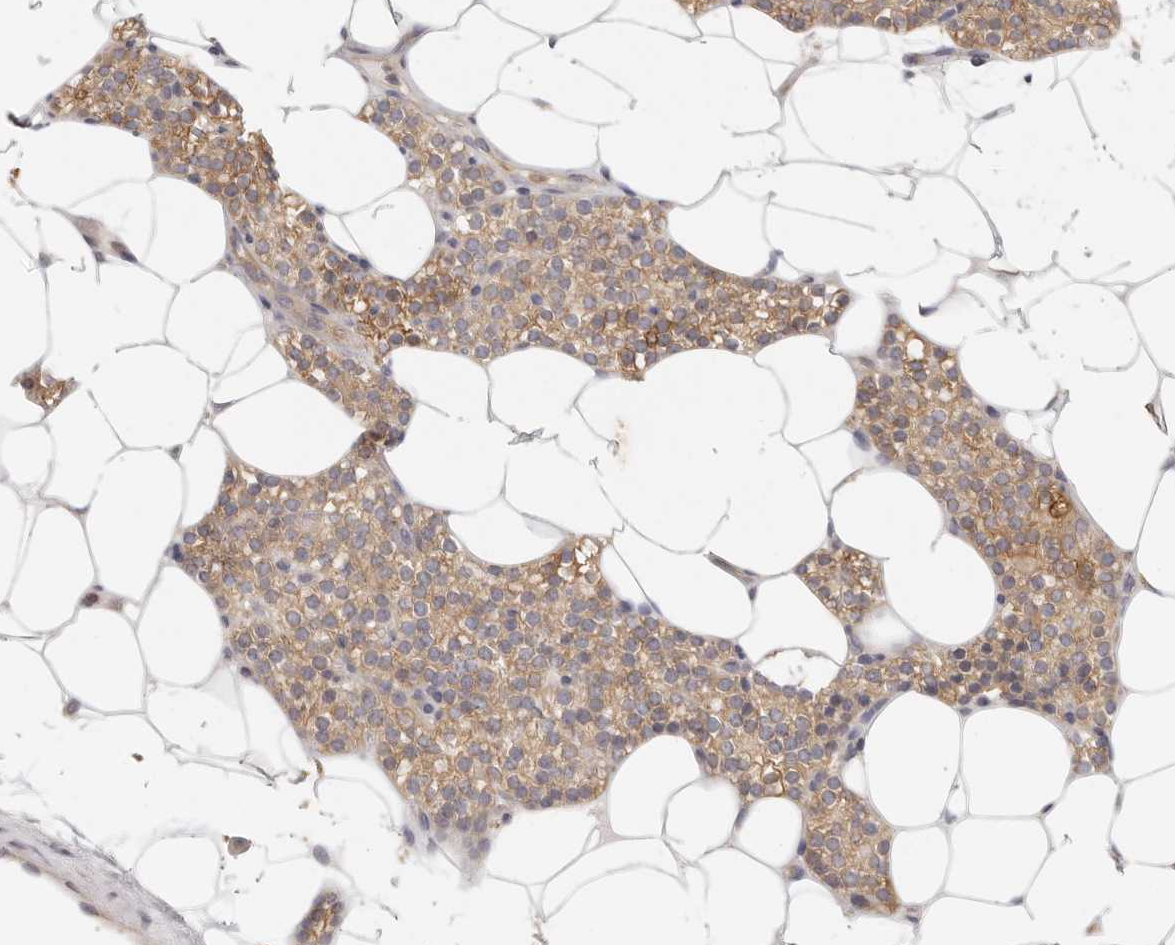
{"staining": {"intensity": "moderate", "quantity": "25%-75%", "location": "cytoplasmic/membranous"}, "tissue": "parathyroid gland", "cell_type": "Glandular cells", "image_type": "normal", "snomed": [{"axis": "morphology", "description": "Normal tissue, NOS"}, {"axis": "topography", "description": "Parathyroid gland"}], "caption": "An image of human parathyroid gland stained for a protein exhibits moderate cytoplasmic/membranous brown staining in glandular cells. (brown staining indicates protein expression, while blue staining denotes nuclei).", "gene": "ANXA9", "patient": {"sex": "female", "age": 56}}